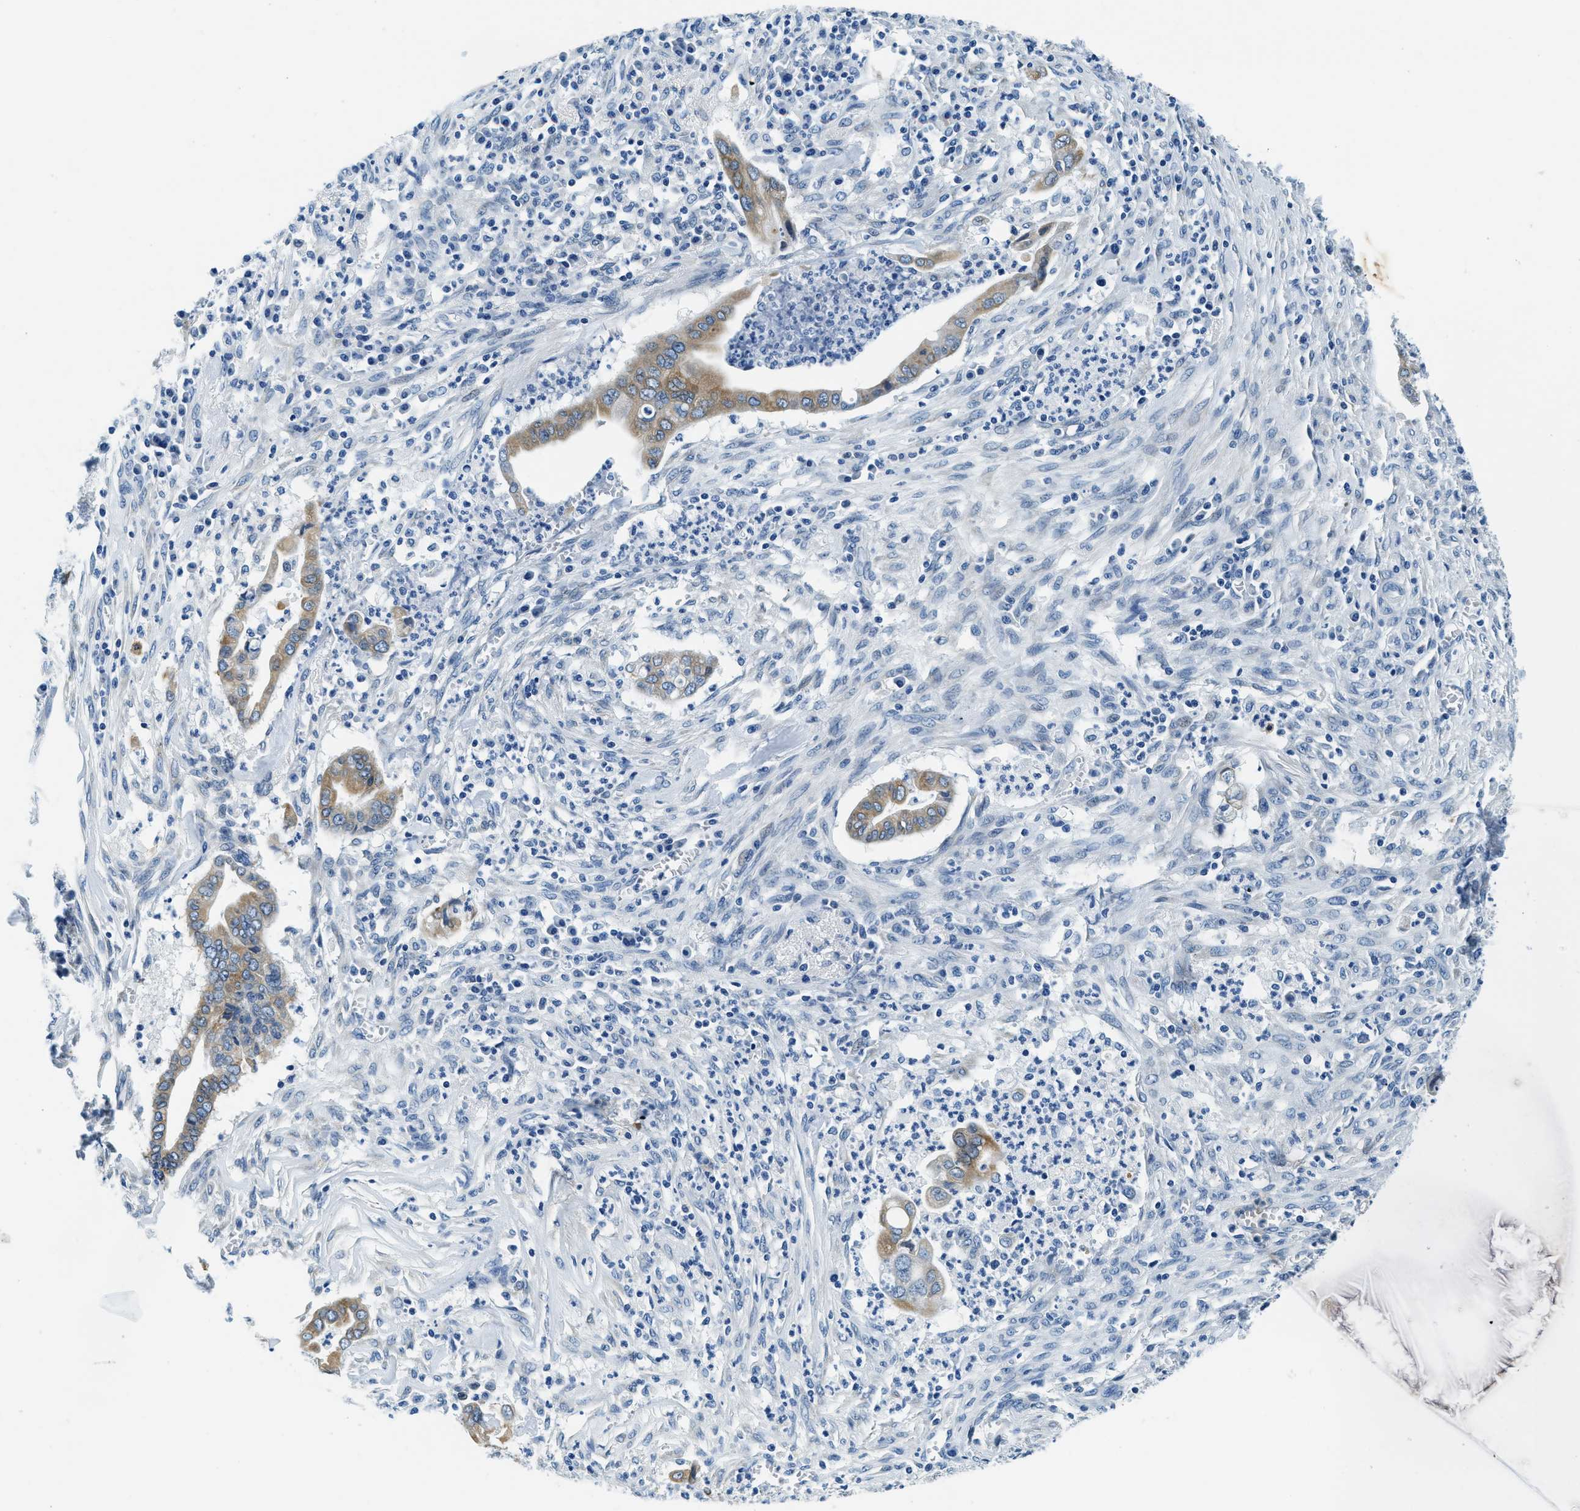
{"staining": {"intensity": "moderate", "quantity": ">75%", "location": "cytoplasmic/membranous"}, "tissue": "cervical cancer", "cell_type": "Tumor cells", "image_type": "cancer", "snomed": [{"axis": "morphology", "description": "Adenocarcinoma, NOS"}, {"axis": "topography", "description": "Cervix"}], "caption": "Immunohistochemical staining of human cervical cancer (adenocarcinoma) demonstrates medium levels of moderate cytoplasmic/membranous staining in approximately >75% of tumor cells.", "gene": "UBAC2", "patient": {"sex": "female", "age": 44}}